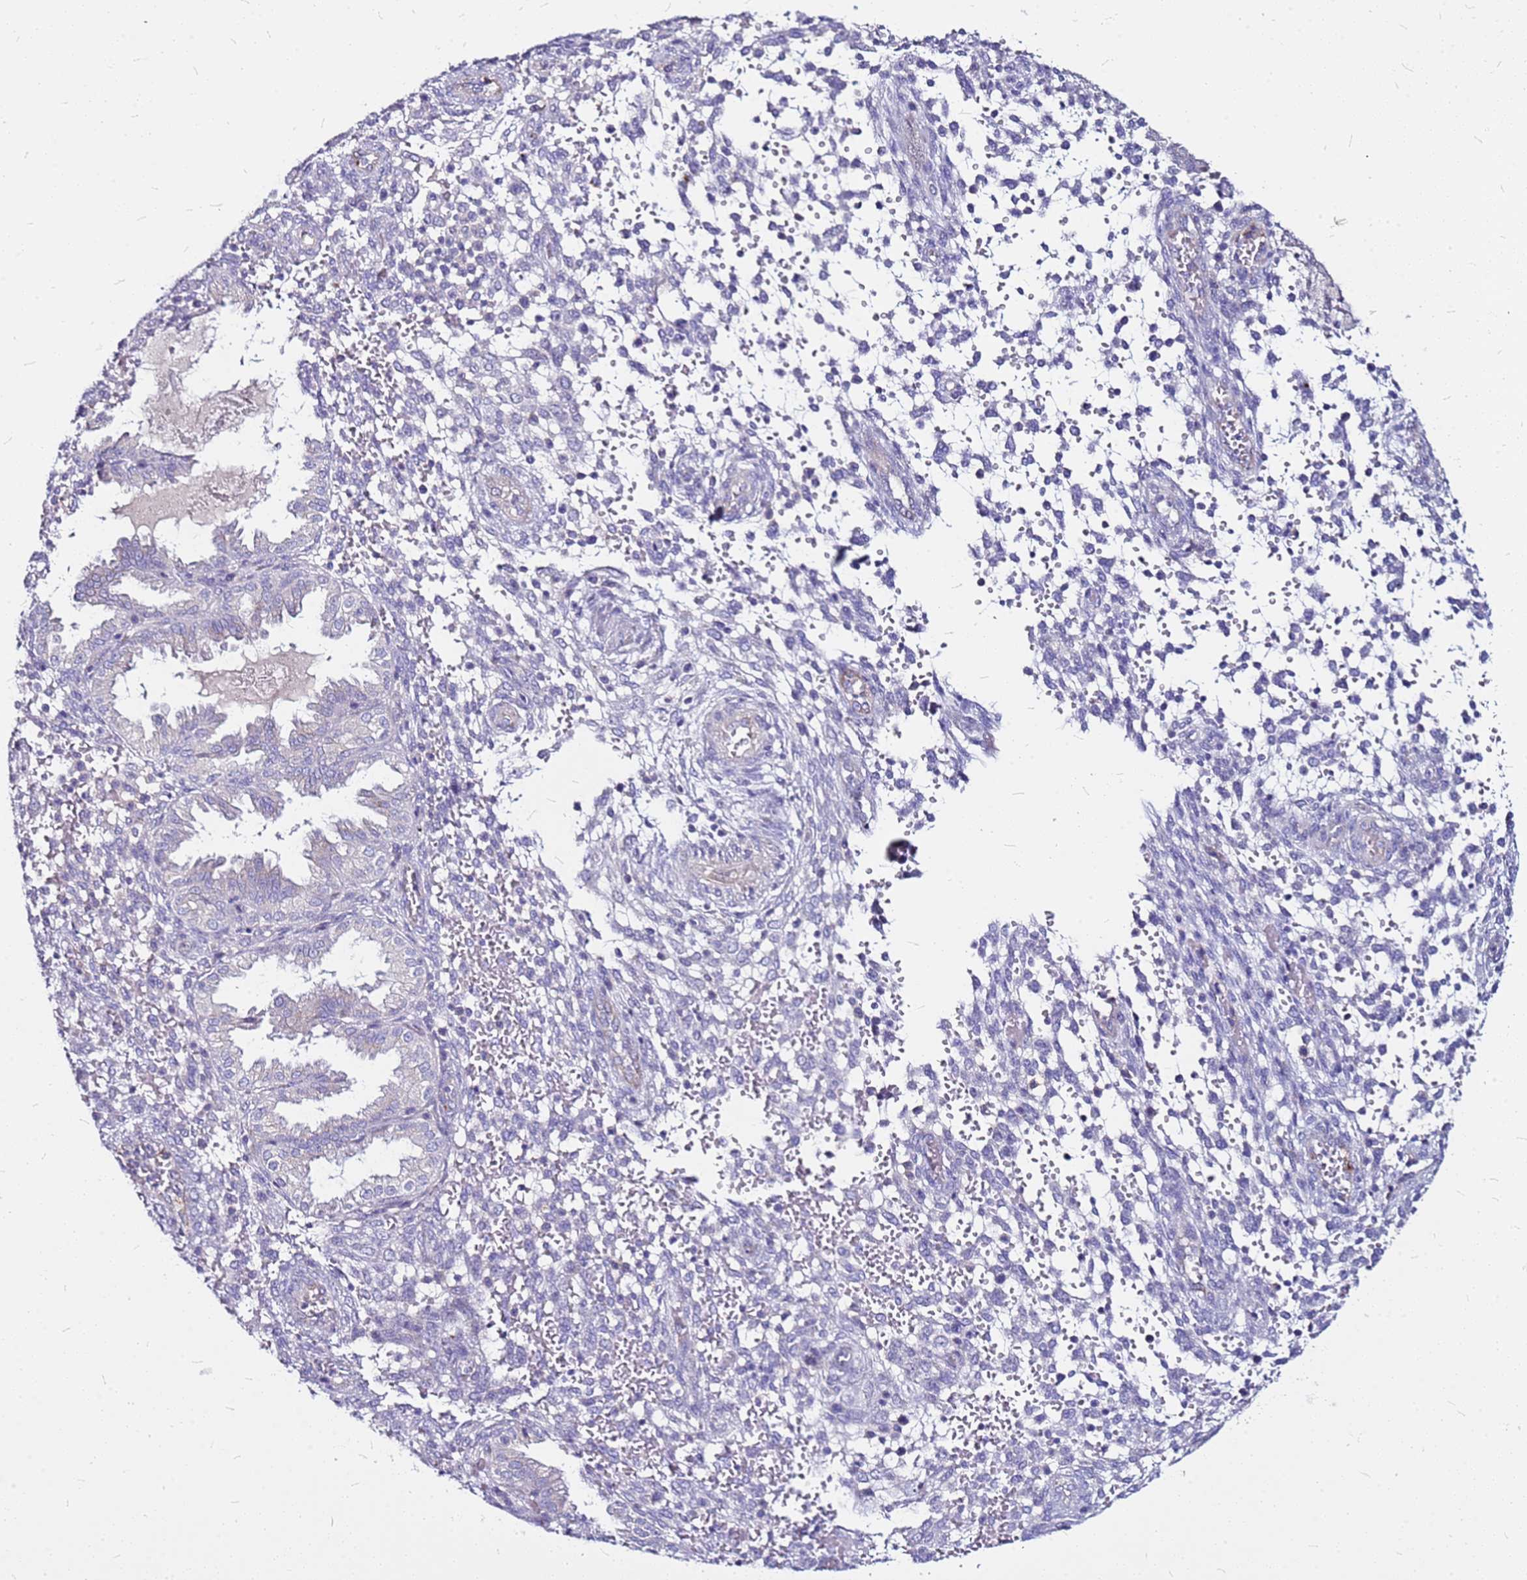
{"staining": {"intensity": "negative", "quantity": "none", "location": "none"}, "tissue": "endometrium", "cell_type": "Cells in endometrial stroma", "image_type": "normal", "snomed": [{"axis": "morphology", "description": "Normal tissue, NOS"}, {"axis": "topography", "description": "Endometrium"}], "caption": "Endometrium stained for a protein using immunohistochemistry (IHC) reveals no staining cells in endometrial stroma.", "gene": "CASD1", "patient": {"sex": "female", "age": 33}}